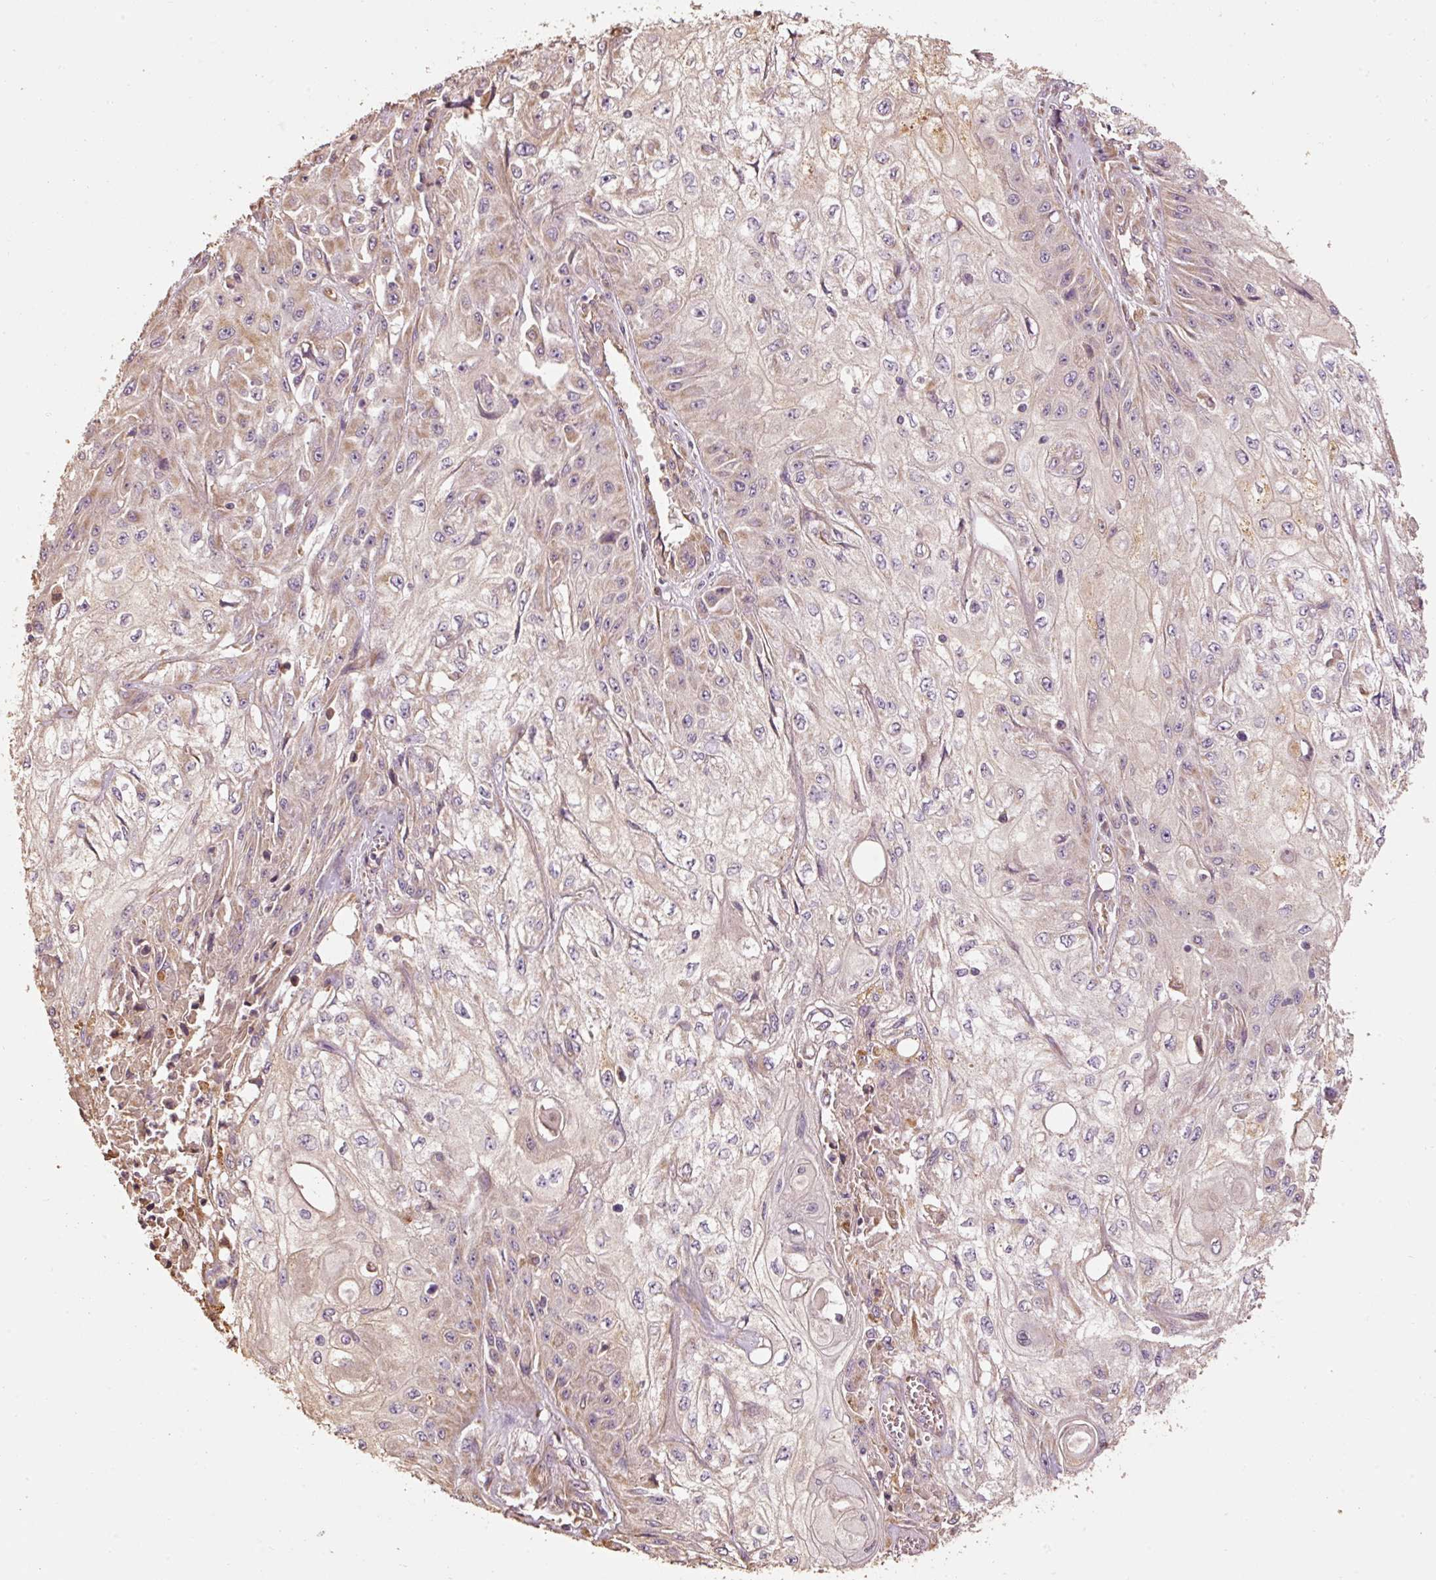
{"staining": {"intensity": "moderate", "quantity": "<25%", "location": "cytoplasmic/membranous"}, "tissue": "skin cancer", "cell_type": "Tumor cells", "image_type": "cancer", "snomed": [{"axis": "morphology", "description": "Squamous cell carcinoma, NOS"}, {"axis": "morphology", "description": "Squamous cell carcinoma, metastatic, NOS"}, {"axis": "topography", "description": "Skin"}, {"axis": "topography", "description": "Lymph node"}], "caption": "Human skin cancer (metastatic squamous cell carcinoma) stained with a protein marker shows moderate staining in tumor cells.", "gene": "EFHC1", "patient": {"sex": "male", "age": 75}}